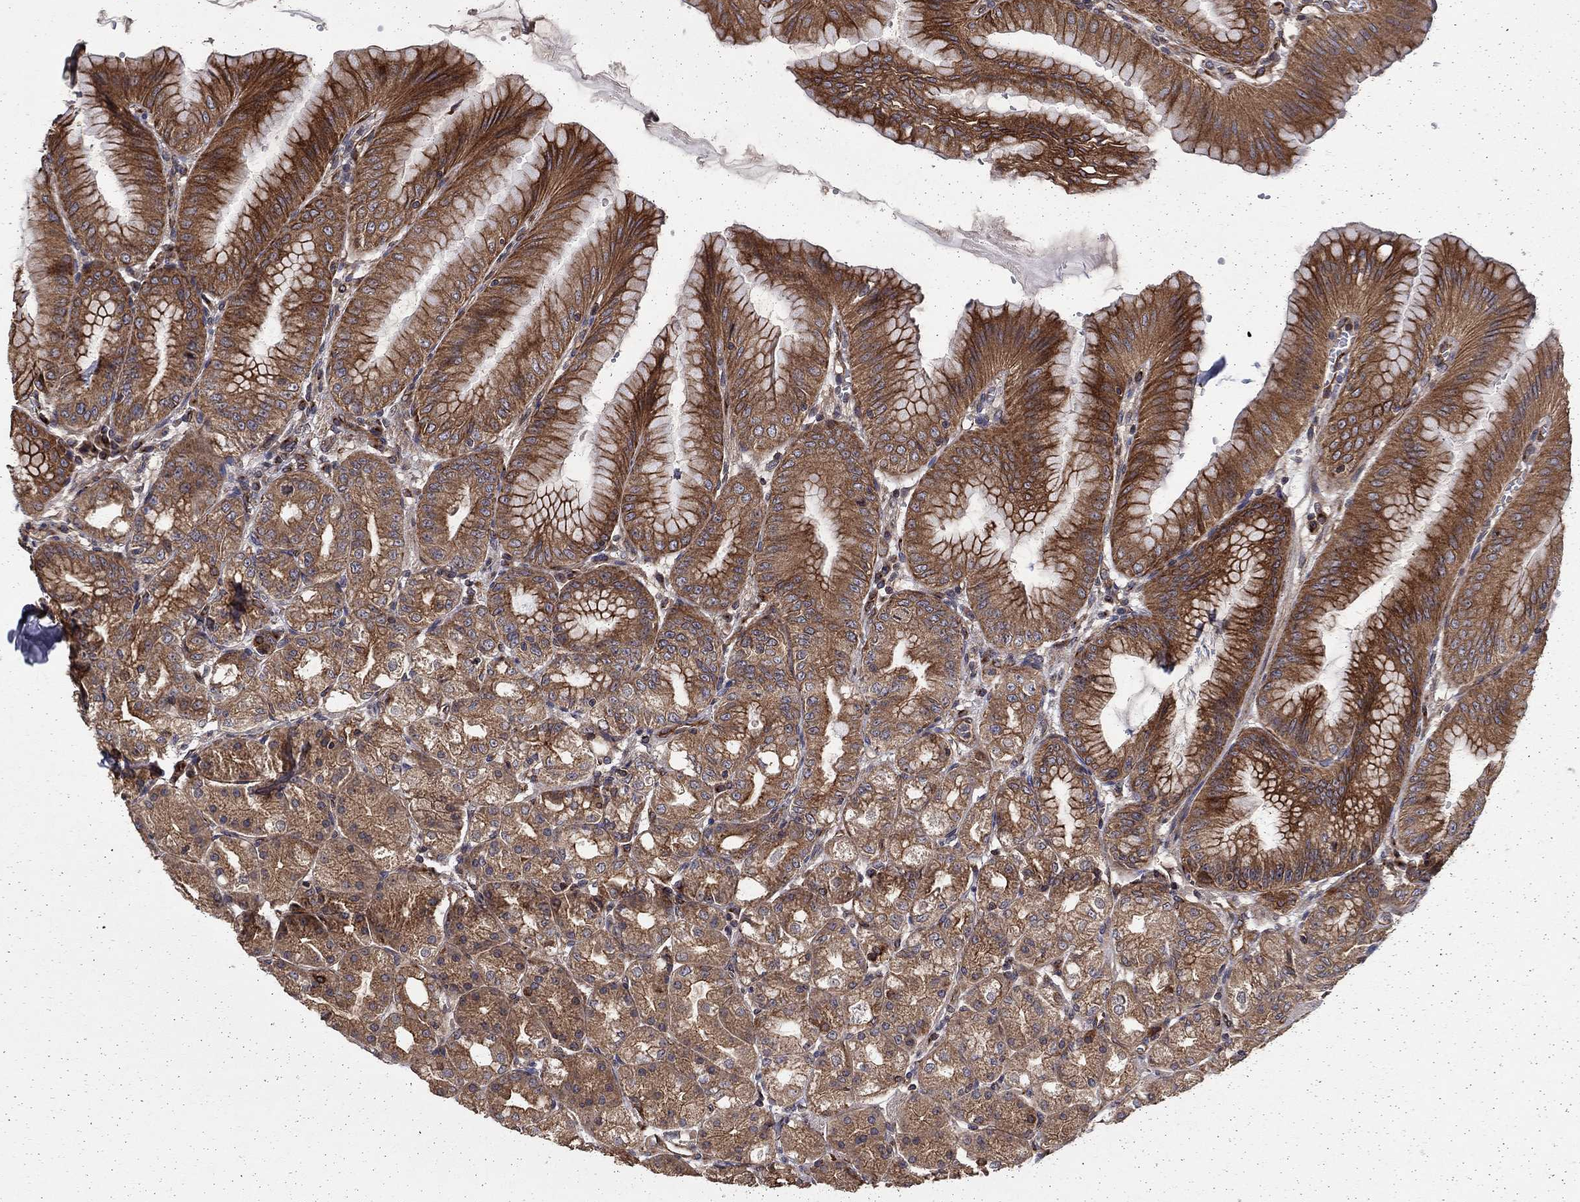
{"staining": {"intensity": "strong", "quantity": ">75%", "location": "cytoplasmic/membranous"}, "tissue": "stomach", "cell_type": "Glandular cells", "image_type": "normal", "snomed": [{"axis": "morphology", "description": "Normal tissue, NOS"}, {"axis": "topography", "description": "Stomach"}], "caption": "Strong cytoplasmic/membranous protein expression is identified in about >75% of glandular cells in stomach.", "gene": "BMERB1", "patient": {"sex": "male", "age": 71}}